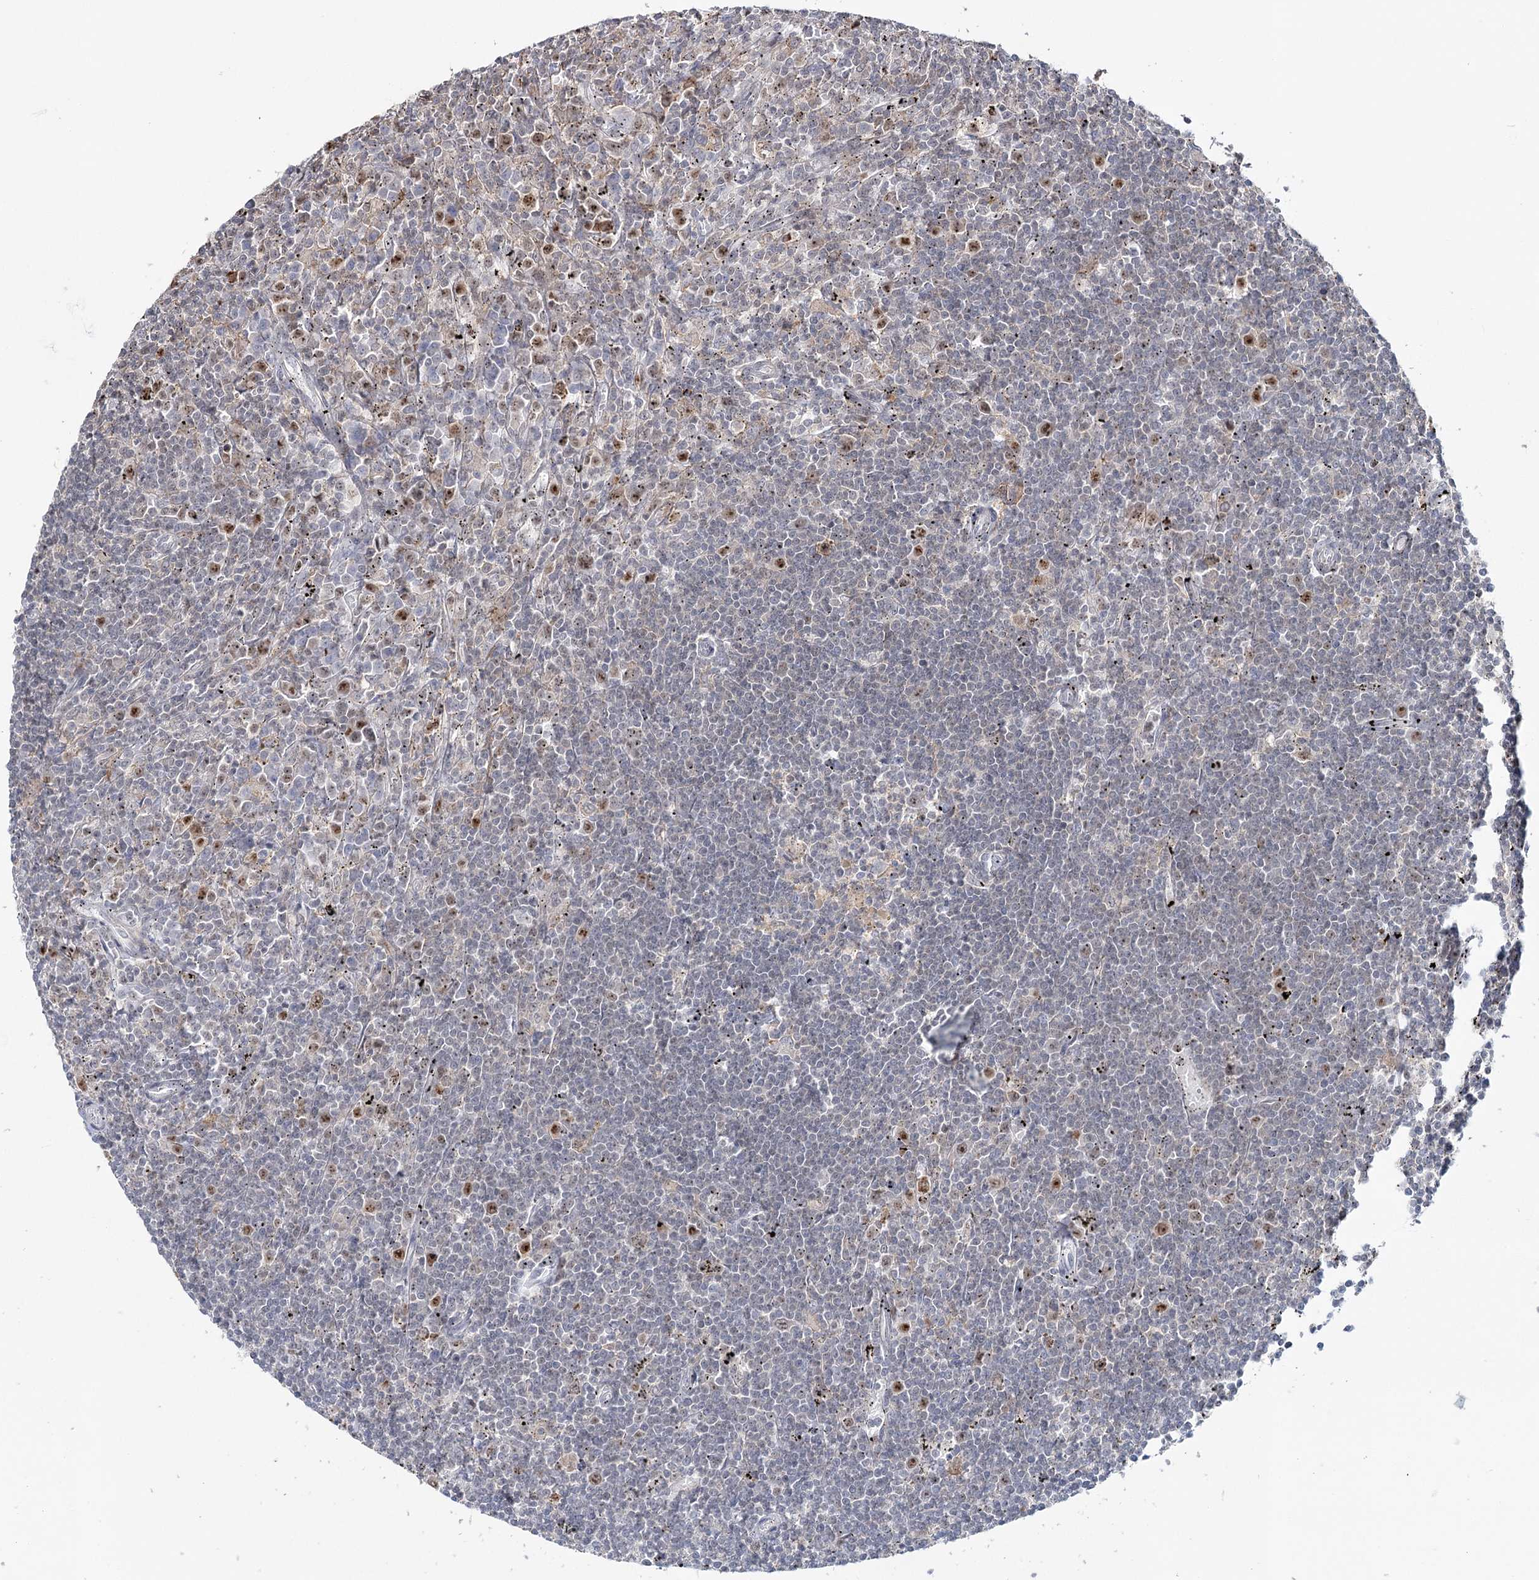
{"staining": {"intensity": "negative", "quantity": "none", "location": "none"}, "tissue": "lymphoma", "cell_type": "Tumor cells", "image_type": "cancer", "snomed": [{"axis": "morphology", "description": "Malignant lymphoma, non-Hodgkin's type, Low grade"}, {"axis": "topography", "description": "Spleen"}], "caption": "A histopathology image of human low-grade malignant lymphoma, non-Hodgkin's type is negative for staining in tumor cells.", "gene": "ZC3H8", "patient": {"sex": "male", "age": 76}}